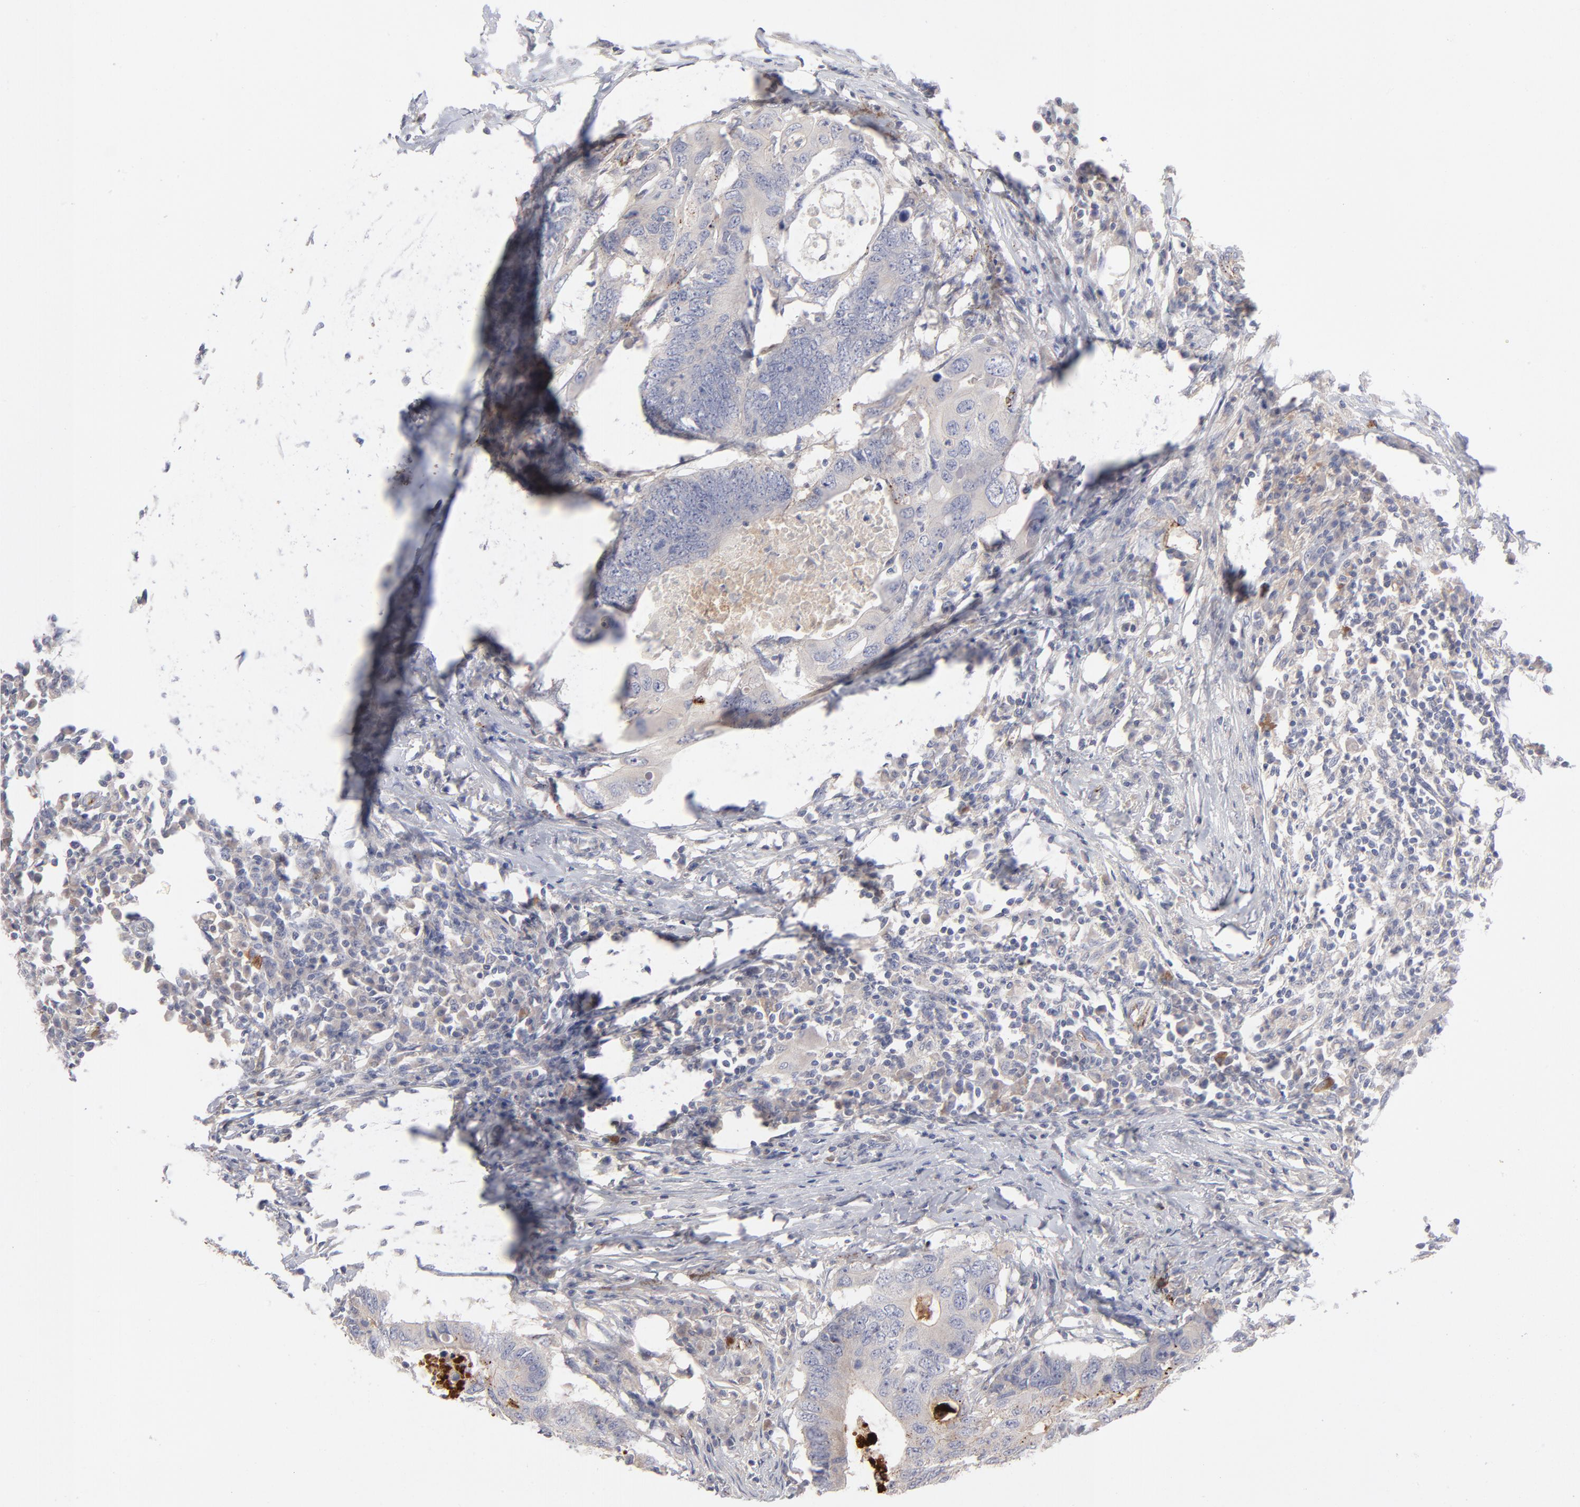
{"staining": {"intensity": "negative", "quantity": "none", "location": "none"}, "tissue": "colorectal cancer", "cell_type": "Tumor cells", "image_type": "cancer", "snomed": [{"axis": "morphology", "description": "Adenocarcinoma, NOS"}, {"axis": "topography", "description": "Colon"}], "caption": "Colorectal adenocarcinoma was stained to show a protein in brown. There is no significant staining in tumor cells.", "gene": "CCR3", "patient": {"sex": "male", "age": 71}}